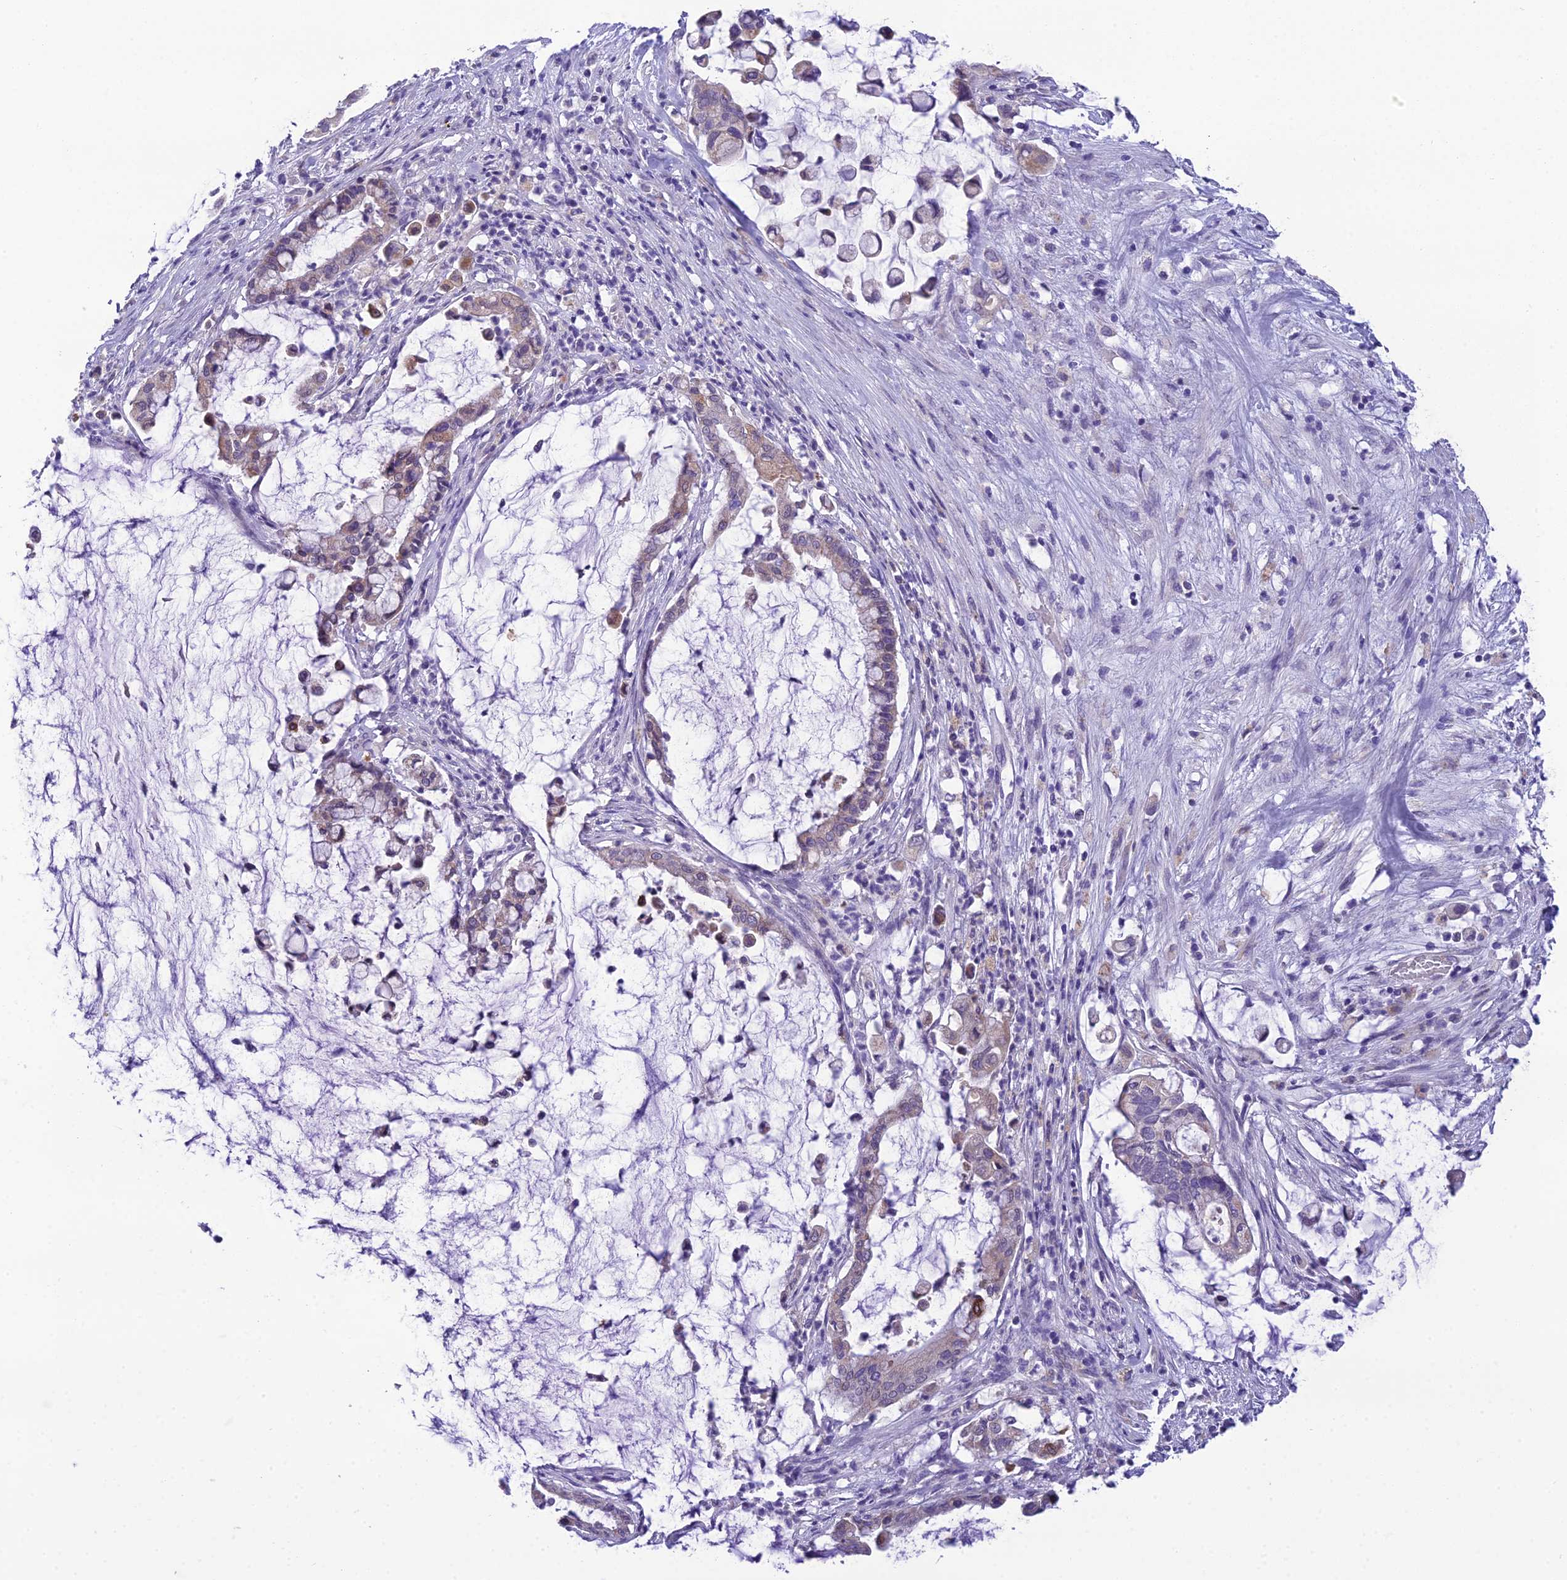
{"staining": {"intensity": "moderate", "quantity": "<25%", "location": "cytoplasmic/membranous"}, "tissue": "pancreatic cancer", "cell_type": "Tumor cells", "image_type": "cancer", "snomed": [{"axis": "morphology", "description": "Adenocarcinoma, NOS"}, {"axis": "topography", "description": "Pancreas"}], "caption": "A histopathology image showing moderate cytoplasmic/membranous expression in approximately <25% of tumor cells in pancreatic cancer, as visualized by brown immunohistochemical staining.", "gene": "MIIP", "patient": {"sex": "male", "age": 41}}